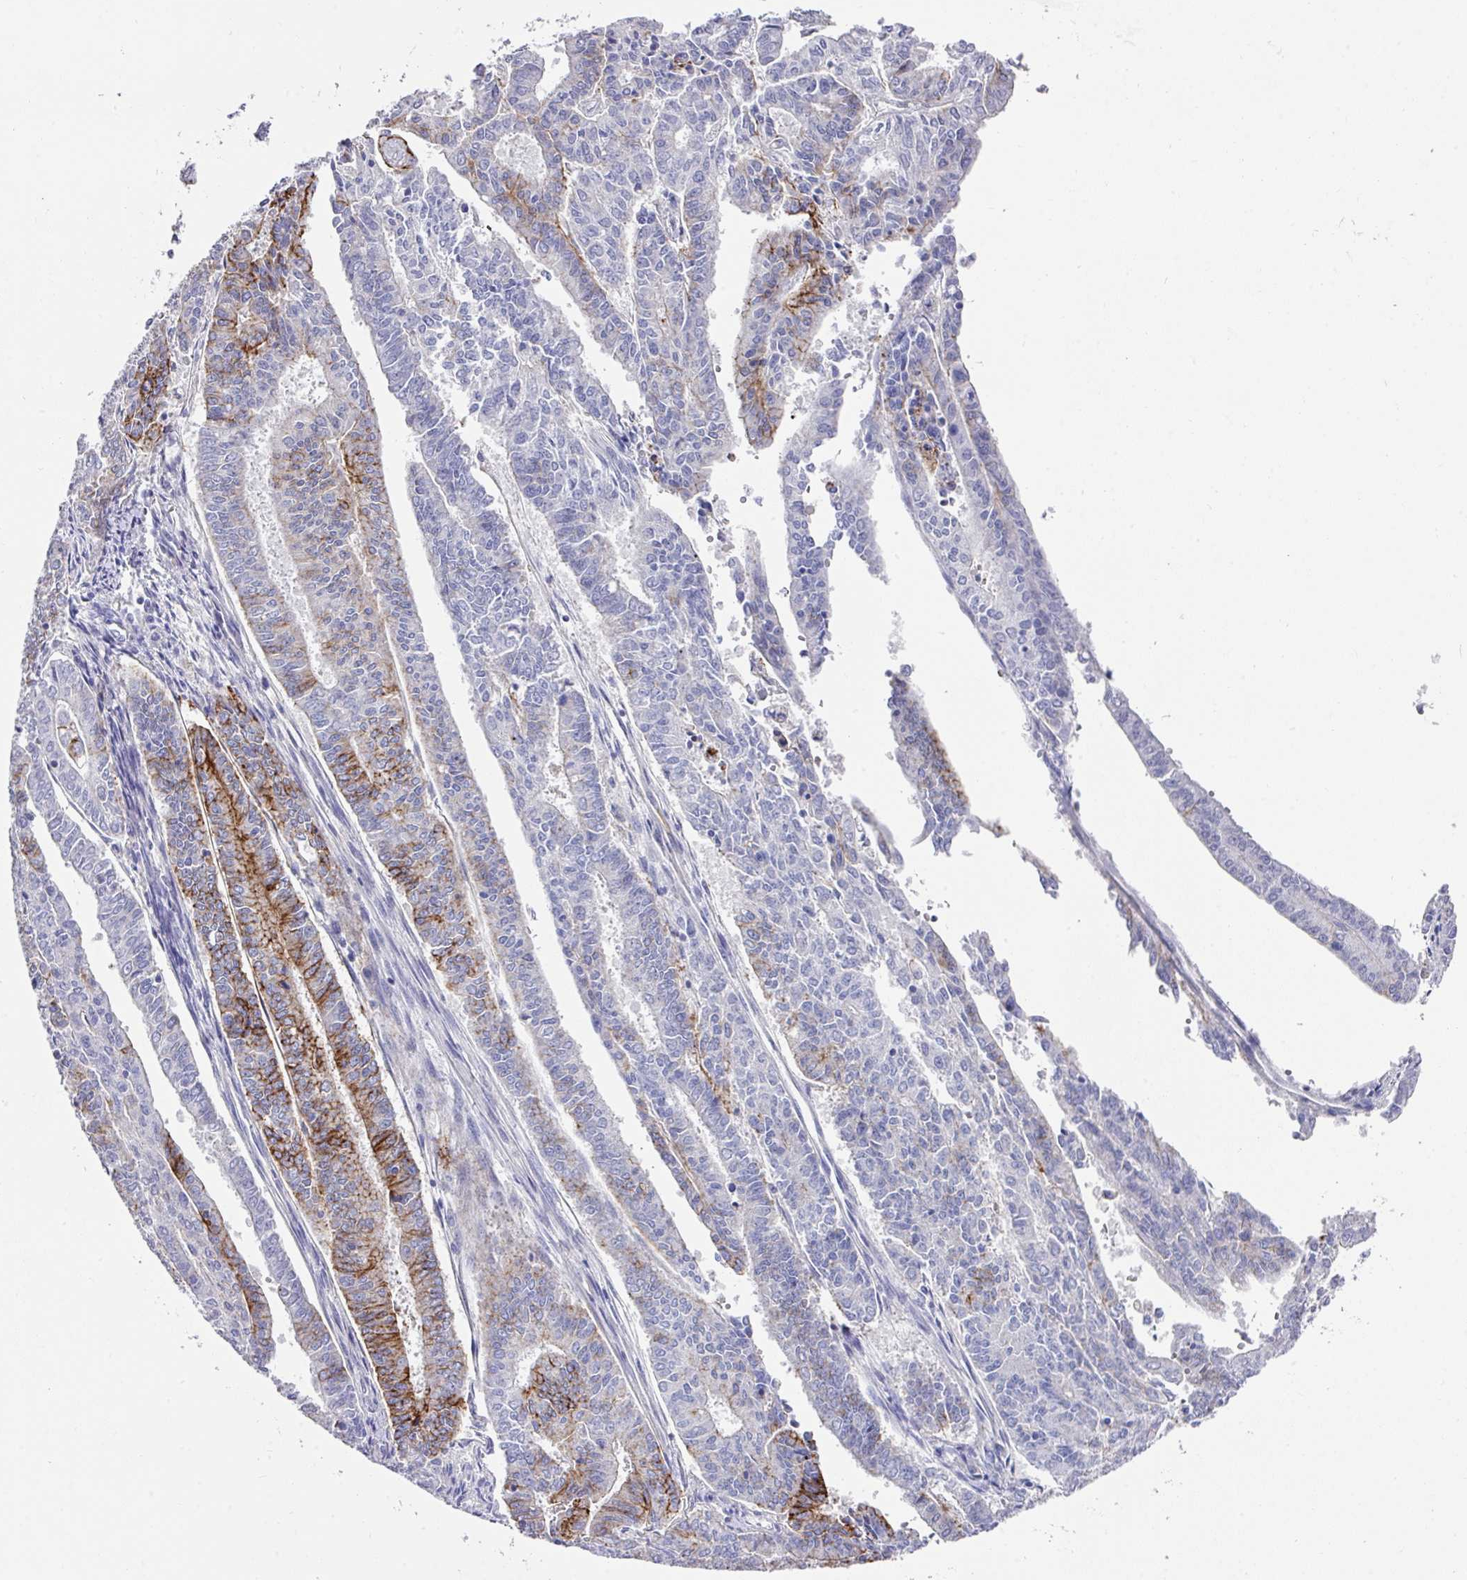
{"staining": {"intensity": "moderate", "quantity": "<25%", "location": "cytoplasmic/membranous"}, "tissue": "endometrial cancer", "cell_type": "Tumor cells", "image_type": "cancer", "snomed": [{"axis": "morphology", "description": "Adenocarcinoma, NOS"}, {"axis": "topography", "description": "Endometrium"}], "caption": "Immunohistochemistry photomicrograph of neoplastic tissue: endometrial cancer (adenocarcinoma) stained using immunohistochemistry demonstrates low levels of moderate protein expression localized specifically in the cytoplasmic/membranous of tumor cells, appearing as a cytoplasmic/membranous brown color.", "gene": "CLDN1", "patient": {"sex": "female", "age": 59}}